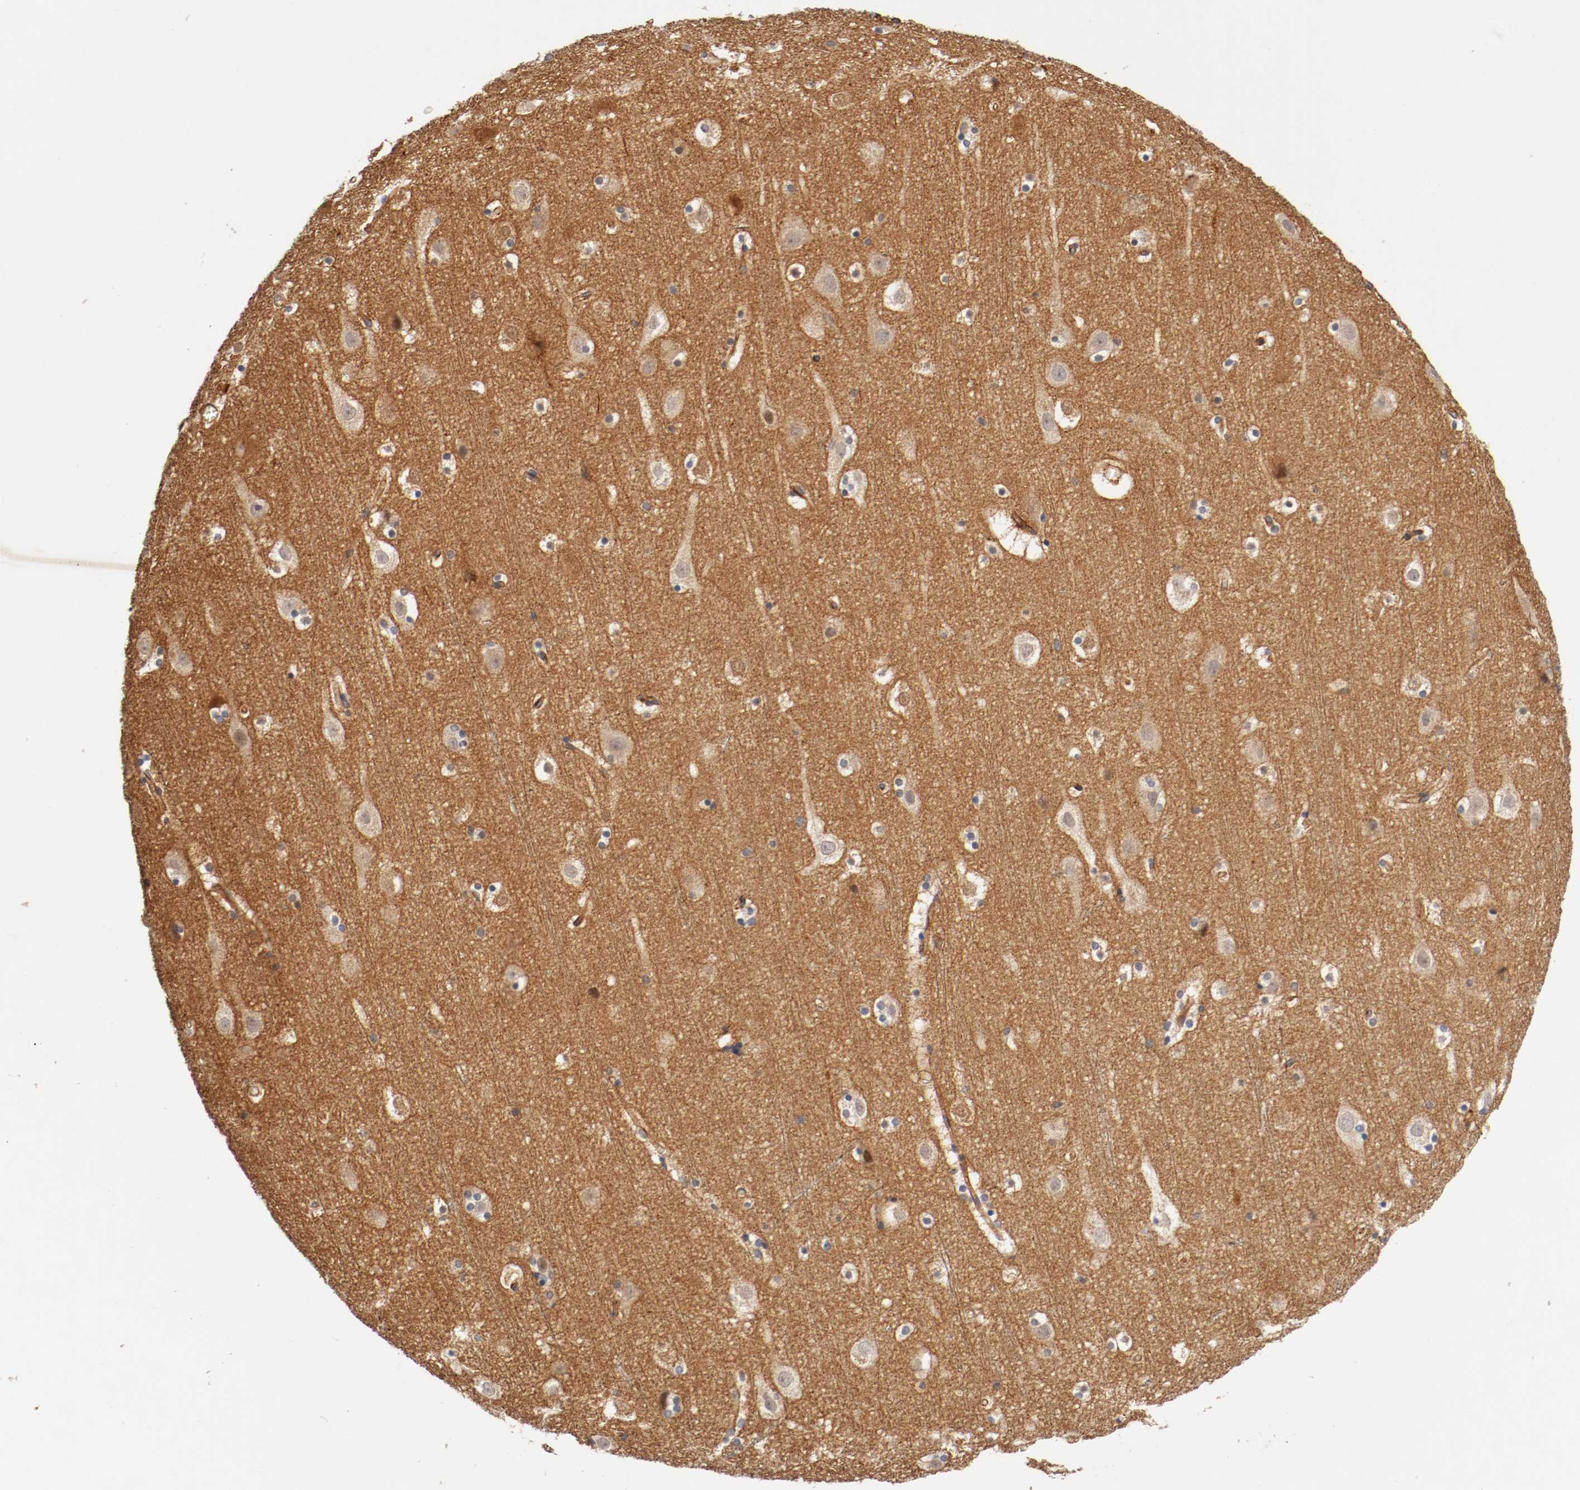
{"staining": {"intensity": "moderate", "quantity": ">75%", "location": "cytoplasmic/membranous"}, "tissue": "cerebral cortex", "cell_type": "Endothelial cells", "image_type": "normal", "snomed": [{"axis": "morphology", "description": "Normal tissue, NOS"}, {"axis": "topography", "description": "Cerebral cortex"}], "caption": "Immunohistochemical staining of benign cerebral cortex reveals moderate cytoplasmic/membranous protein staining in approximately >75% of endothelial cells.", "gene": "TYK2", "patient": {"sex": "male", "age": 45}}